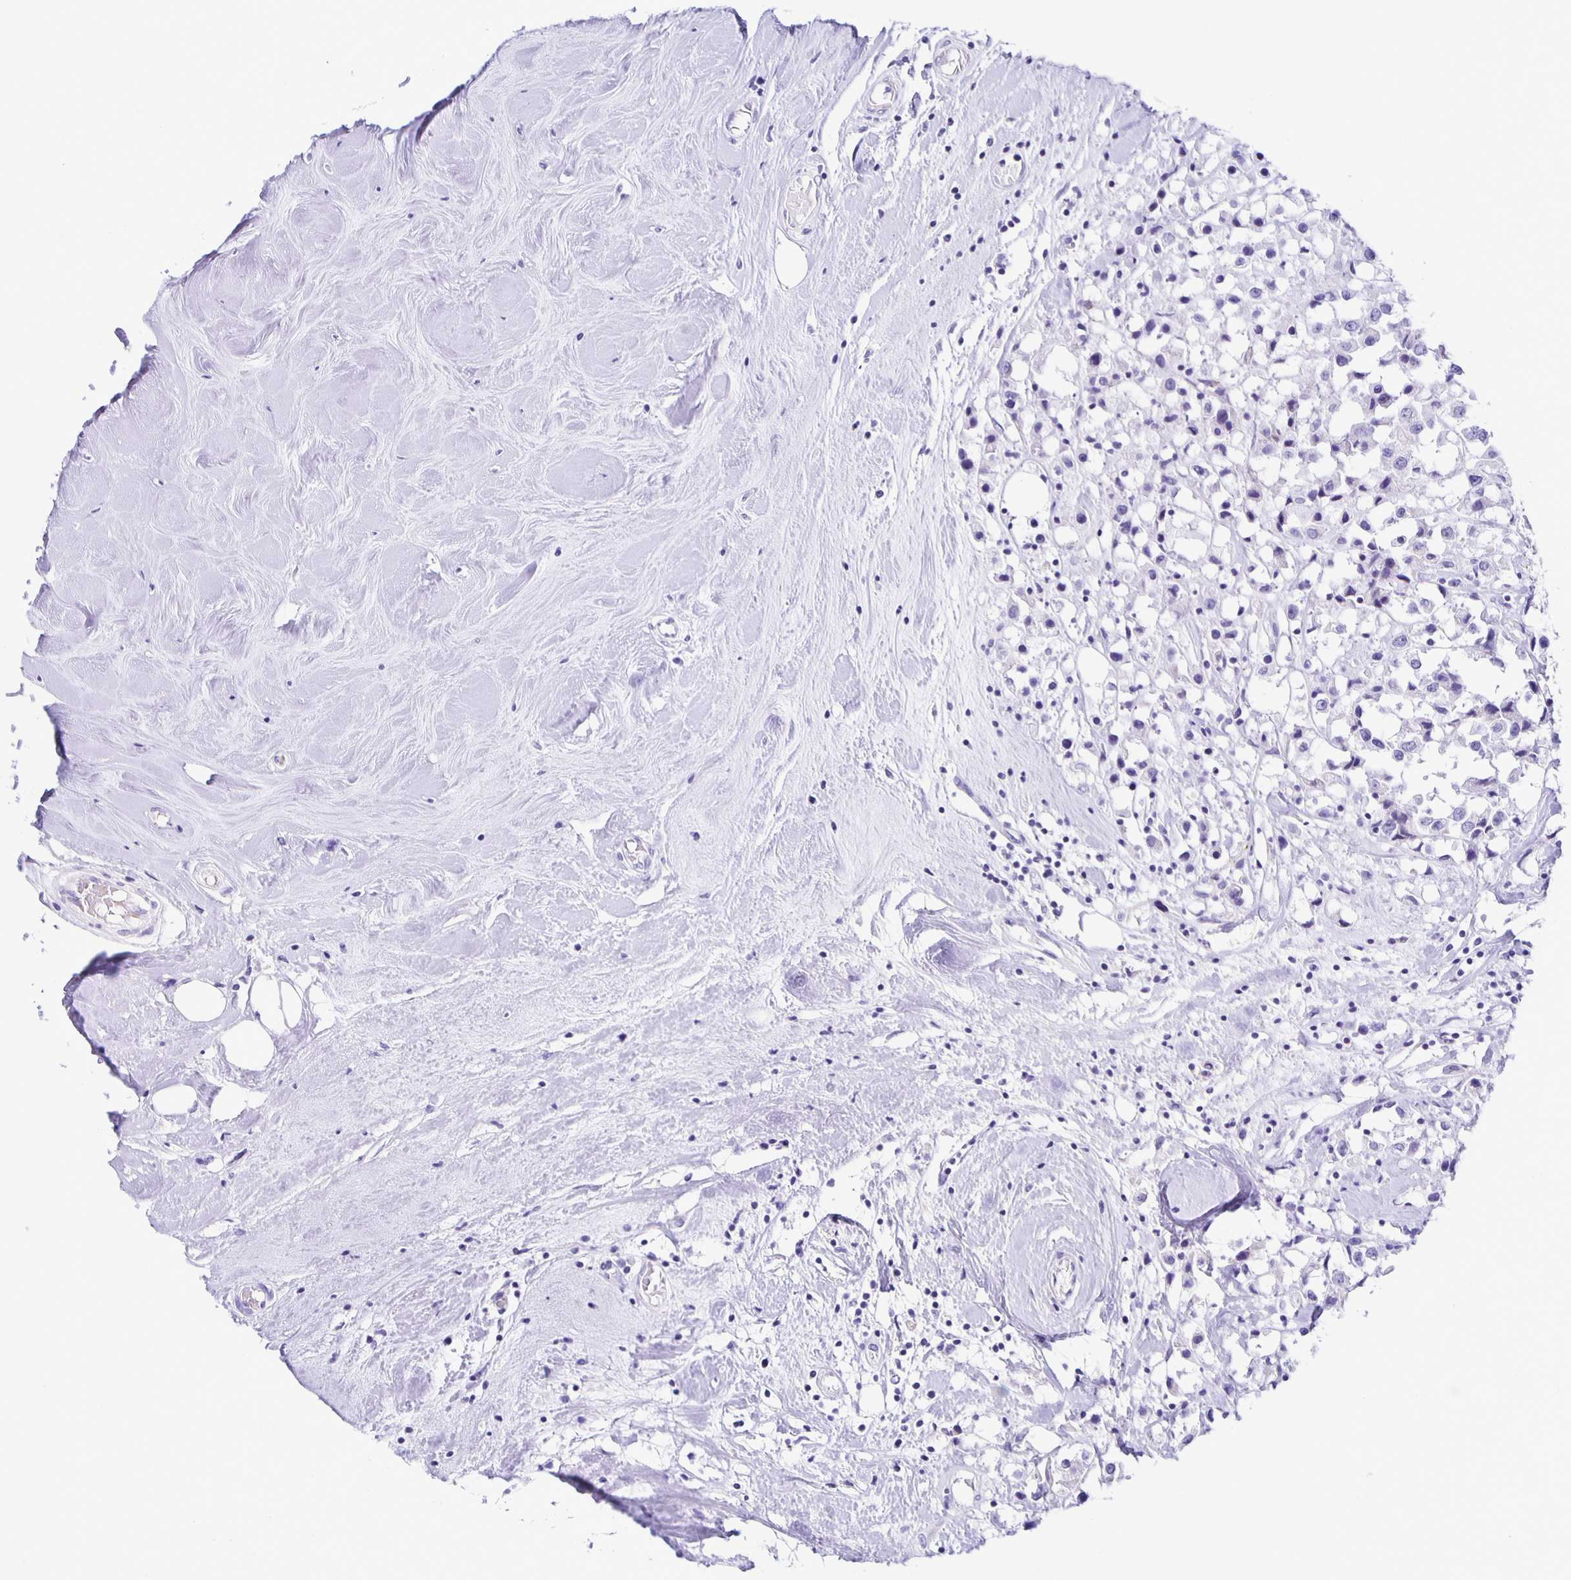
{"staining": {"intensity": "negative", "quantity": "none", "location": "none"}, "tissue": "breast cancer", "cell_type": "Tumor cells", "image_type": "cancer", "snomed": [{"axis": "morphology", "description": "Duct carcinoma"}, {"axis": "topography", "description": "Breast"}], "caption": "DAB immunohistochemical staining of human infiltrating ductal carcinoma (breast) demonstrates no significant expression in tumor cells. (Stains: DAB (3,3'-diaminobenzidine) IHC with hematoxylin counter stain, Microscopy: brightfield microscopy at high magnification).", "gene": "AQP6", "patient": {"sex": "female", "age": 61}}